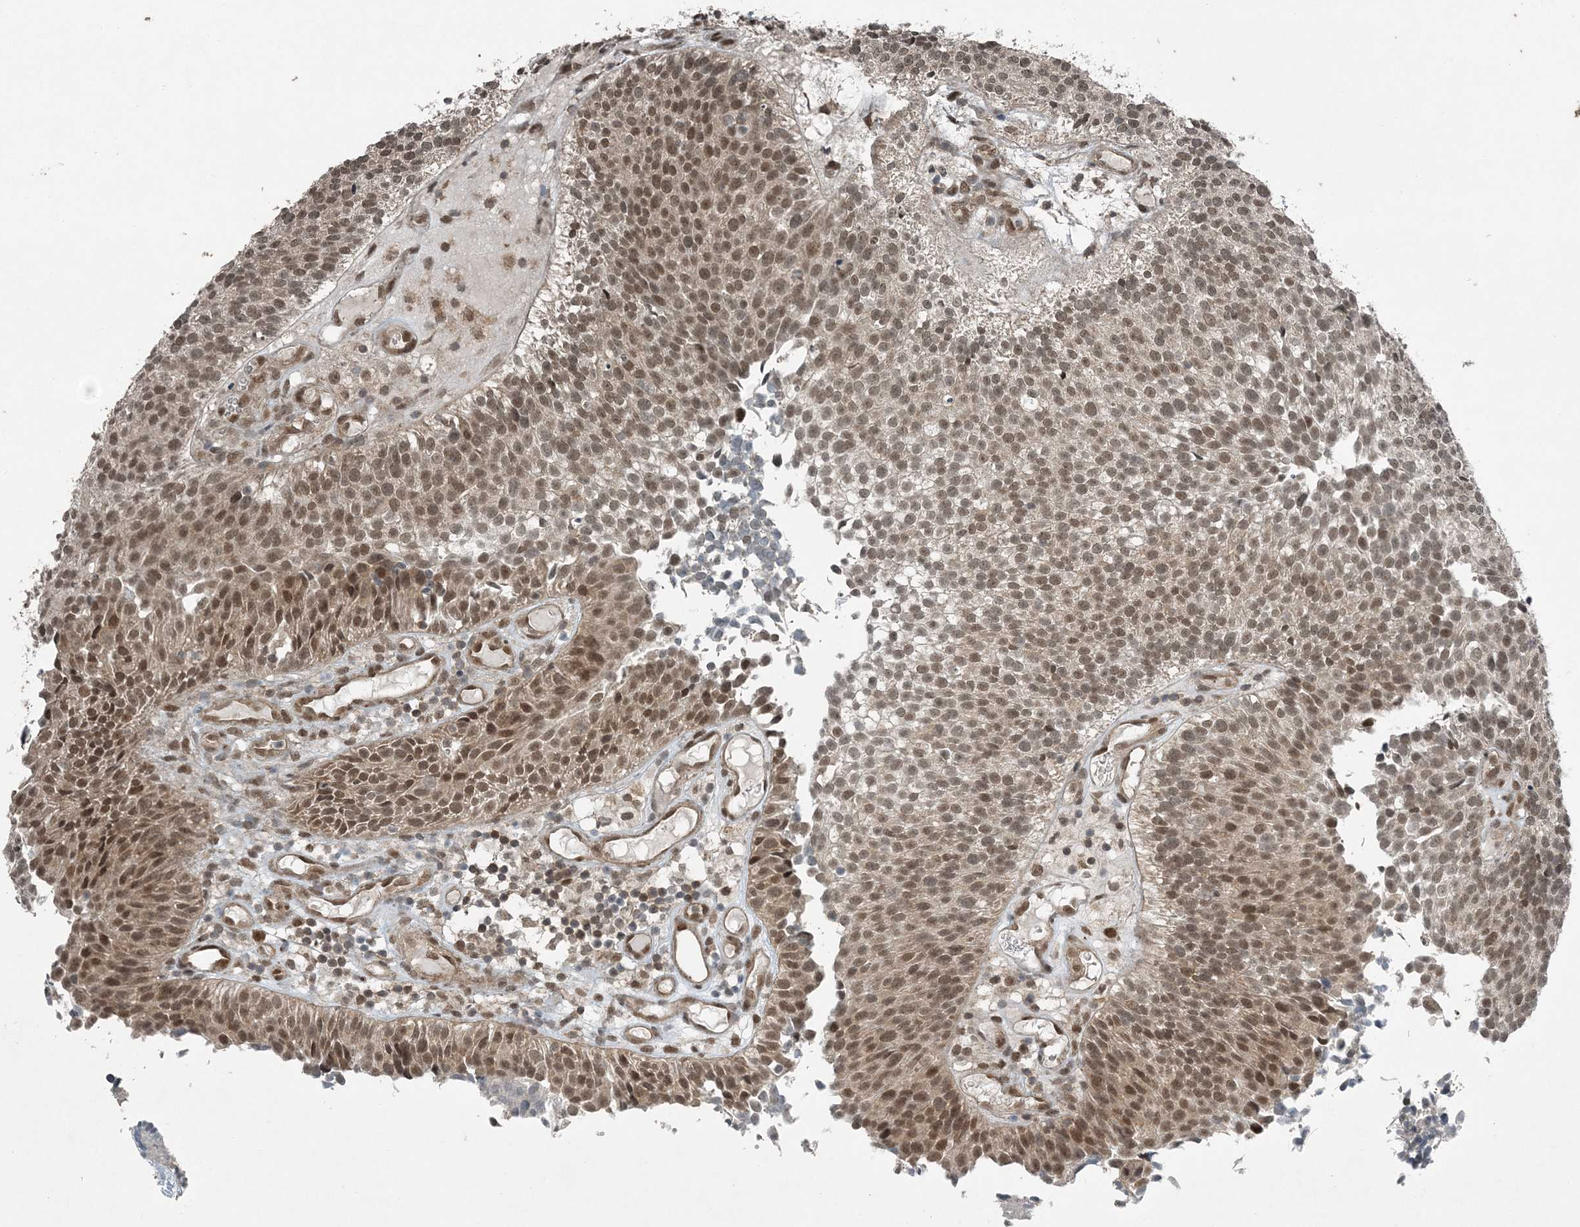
{"staining": {"intensity": "moderate", "quantity": ">75%", "location": "nuclear"}, "tissue": "urothelial cancer", "cell_type": "Tumor cells", "image_type": "cancer", "snomed": [{"axis": "morphology", "description": "Urothelial carcinoma, Low grade"}, {"axis": "topography", "description": "Urinary bladder"}], "caption": "Immunohistochemistry (IHC) (DAB) staining of urothelial cancer demonstrates moderate nuclear protein positivity in about >75% of tumor cells. Using DAB (3,3'-diaminobenzidine) (brown) and hematoxylin (blue) stains, captured at high magnification using brightfield microscopy.", "gene": "COPS7B", "patient": {"sex": "male", "age": 86}}